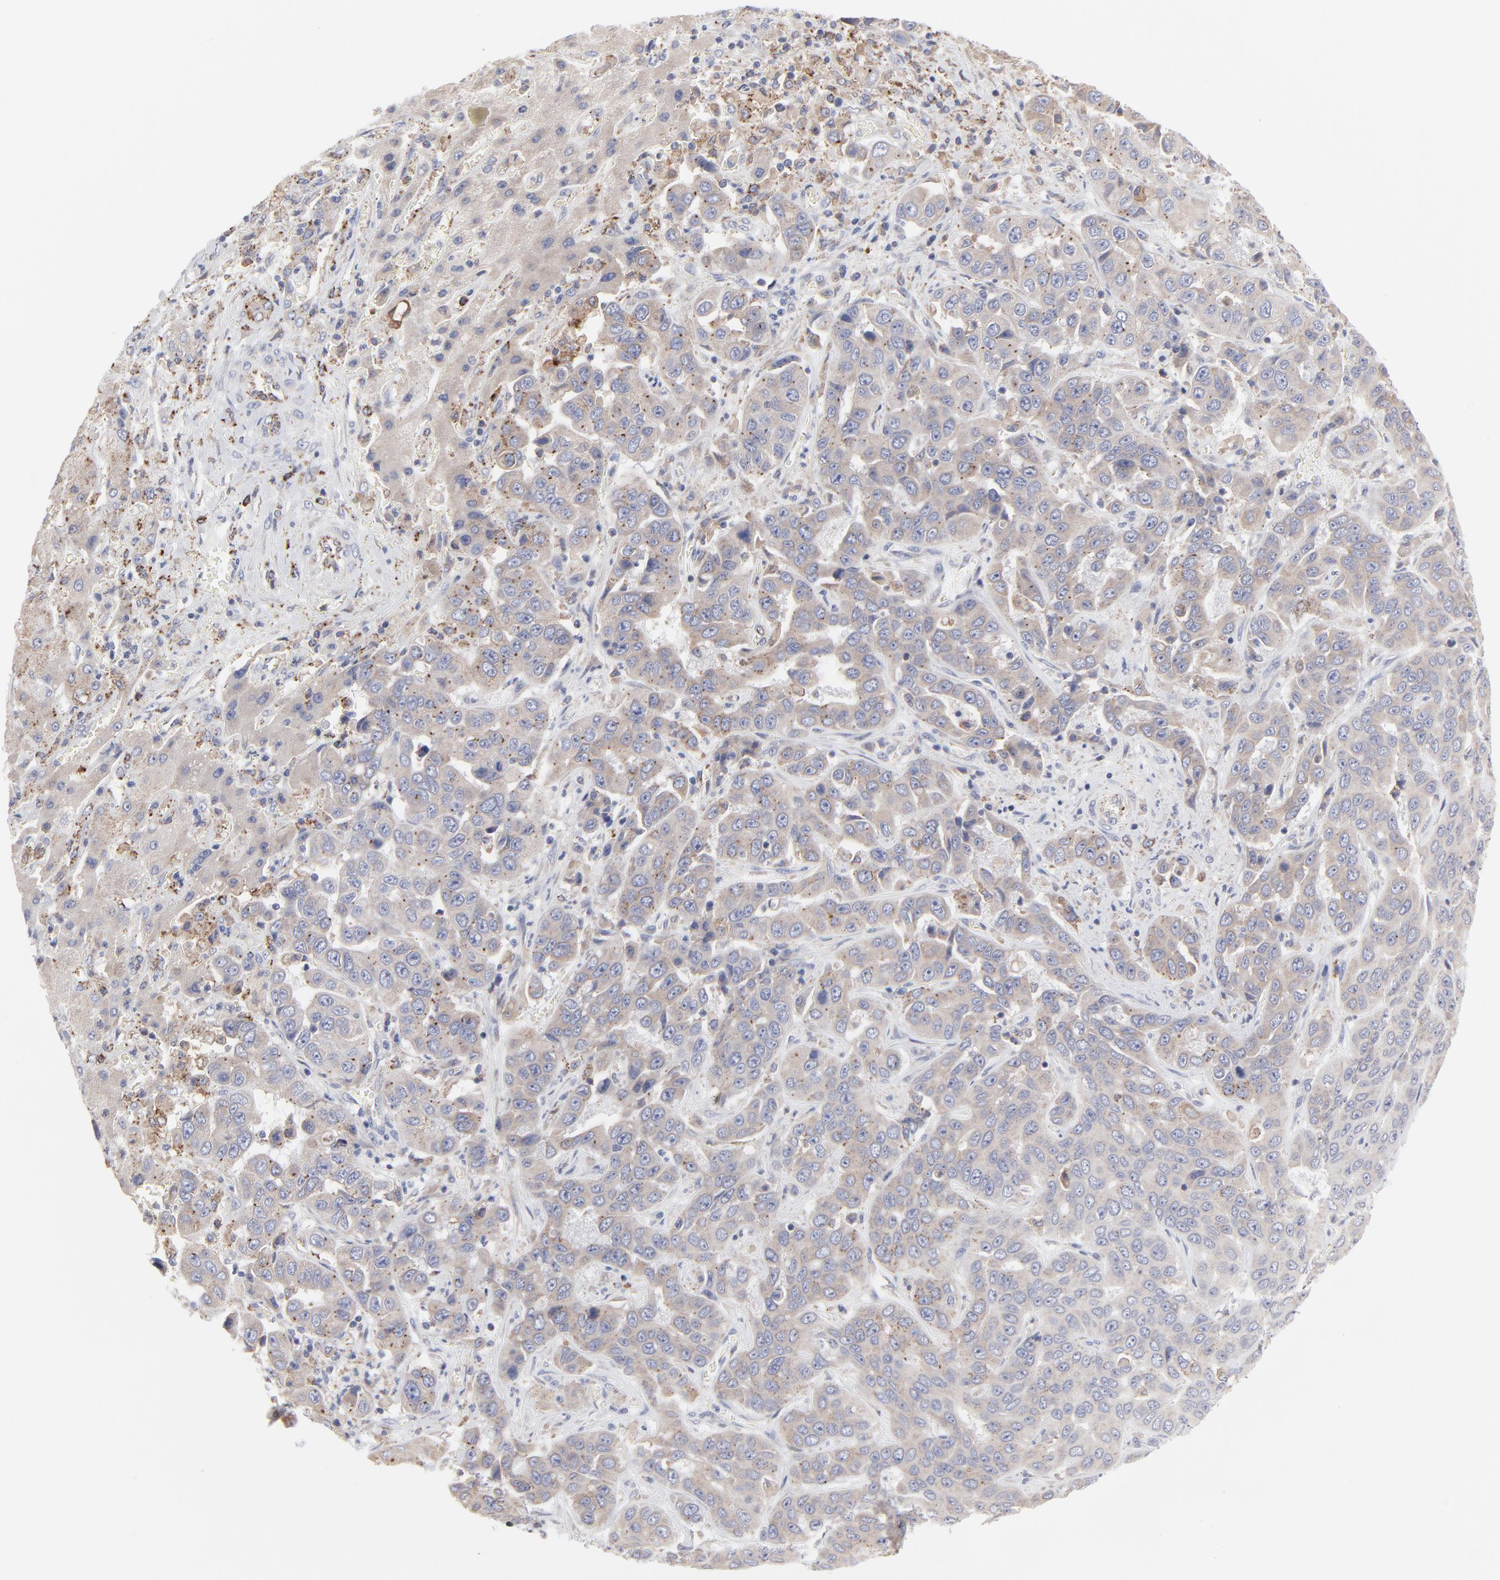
{"staining": {"intensity": "weak", "quantity": ">75%", "location": "cytoplasmic/membranous"}, "tissue": "liver cancer", "cell_type": "Tumor cells", "image_type": "cancer", "snomed": [{"axis": "morphology", "description": "Cholangiocarcinoma"}, {"axis": "topography", "description": "Liver"}], "caption": "This photomicrograph reveals liver cancer stained with IHC to label a protein in brown. The cytoplasmic/membranous of tumor cells show weak positivity for the protein. Nuclei are counter-stained blue.", "gene": "TRIM22", "patient": {"sex": "female", "age": 52}}